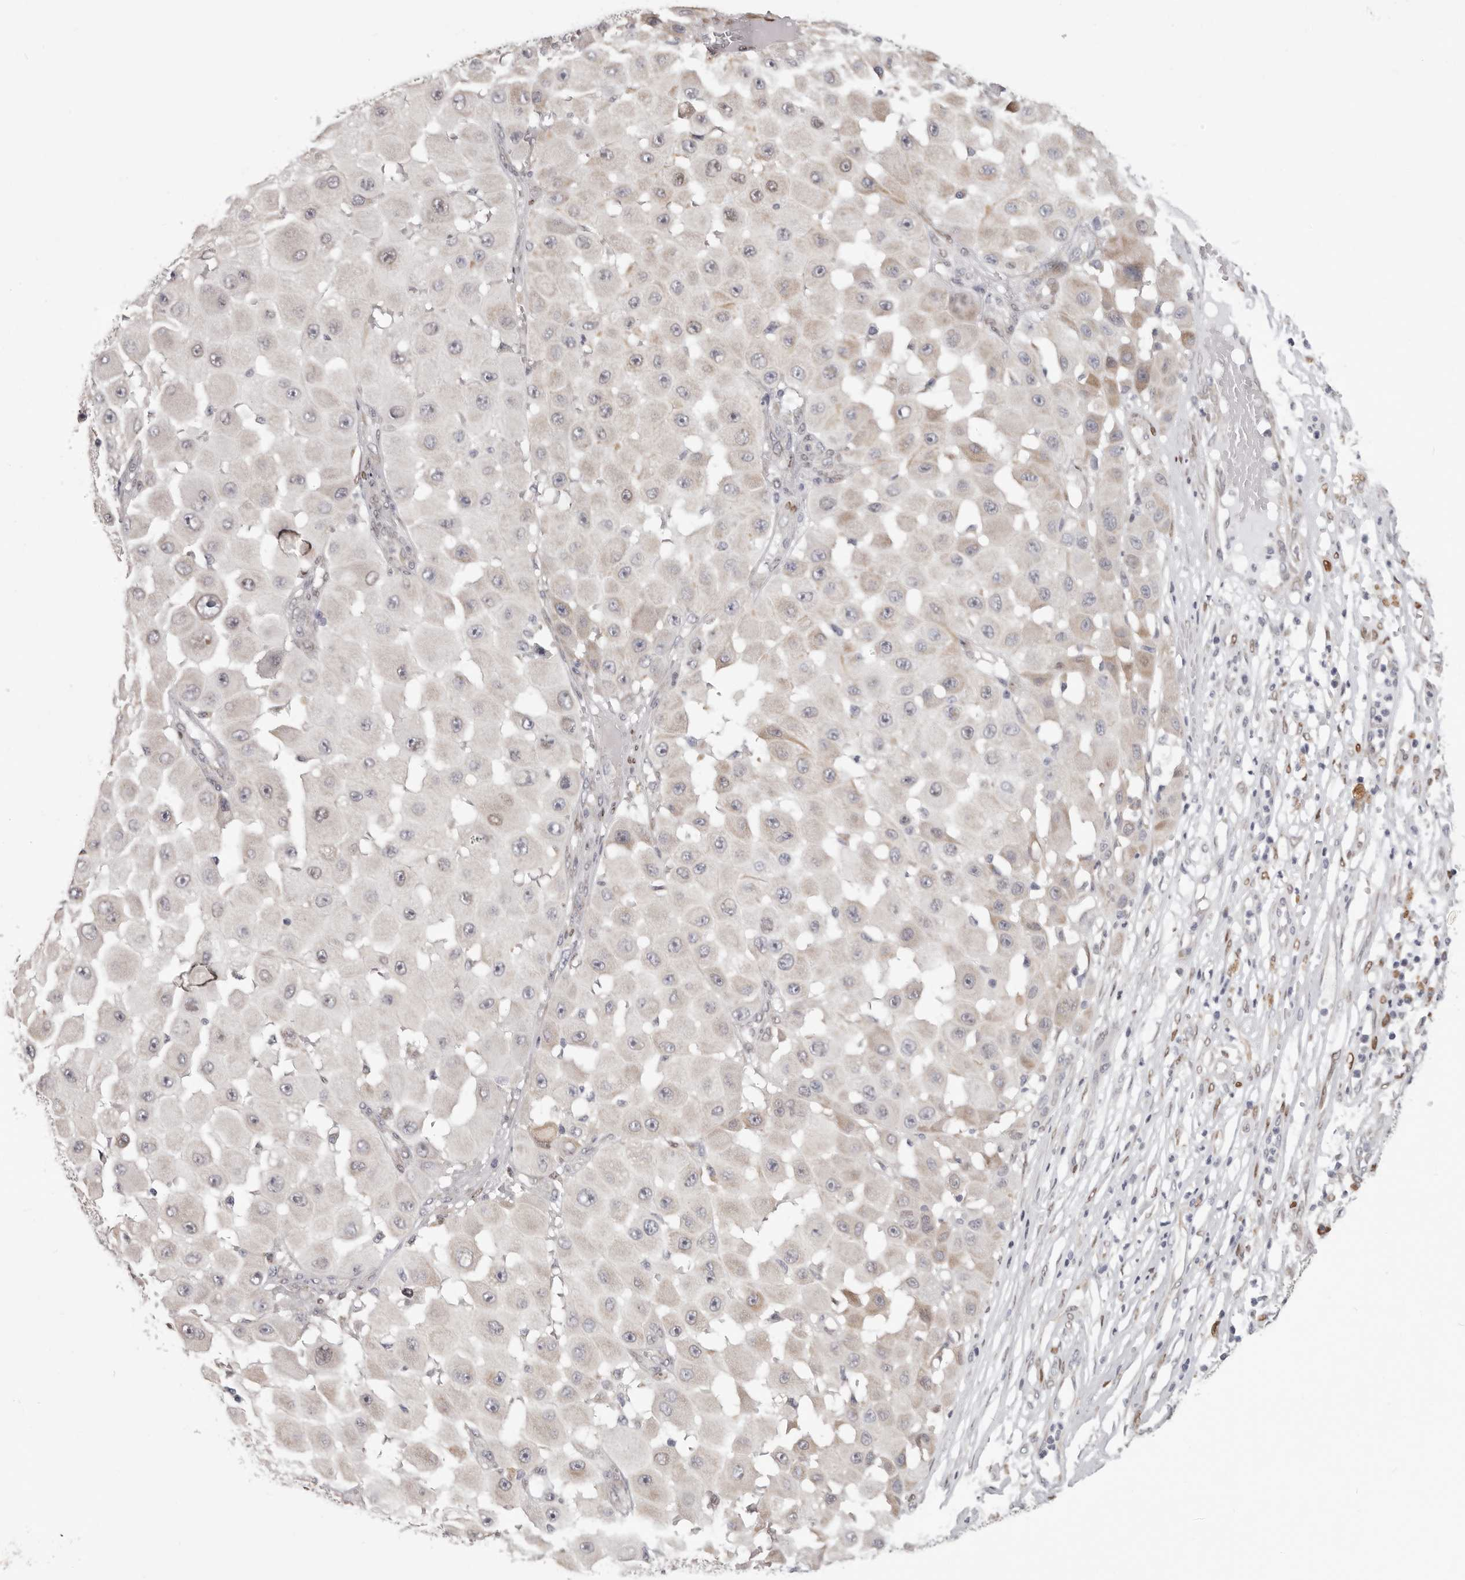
{"staining": {"intensity": "weak", "quantity": "<25%", "location": "cytoplasmic/membranous"}, "tissue": "melanoma", "cell_type": "Tumor cells", "image_type": "cancer", "snomed": [{"axis": "morphology", "description": "Malignant melanoma, NOS"}, {"axis": "topography", "description": "Skin"}], "caption": "Malignant melanoma stained for a protein using IHC displays no expression tumor cells.", "gene": "SRP19", "patient": {"sex": "female", "age": 81}}